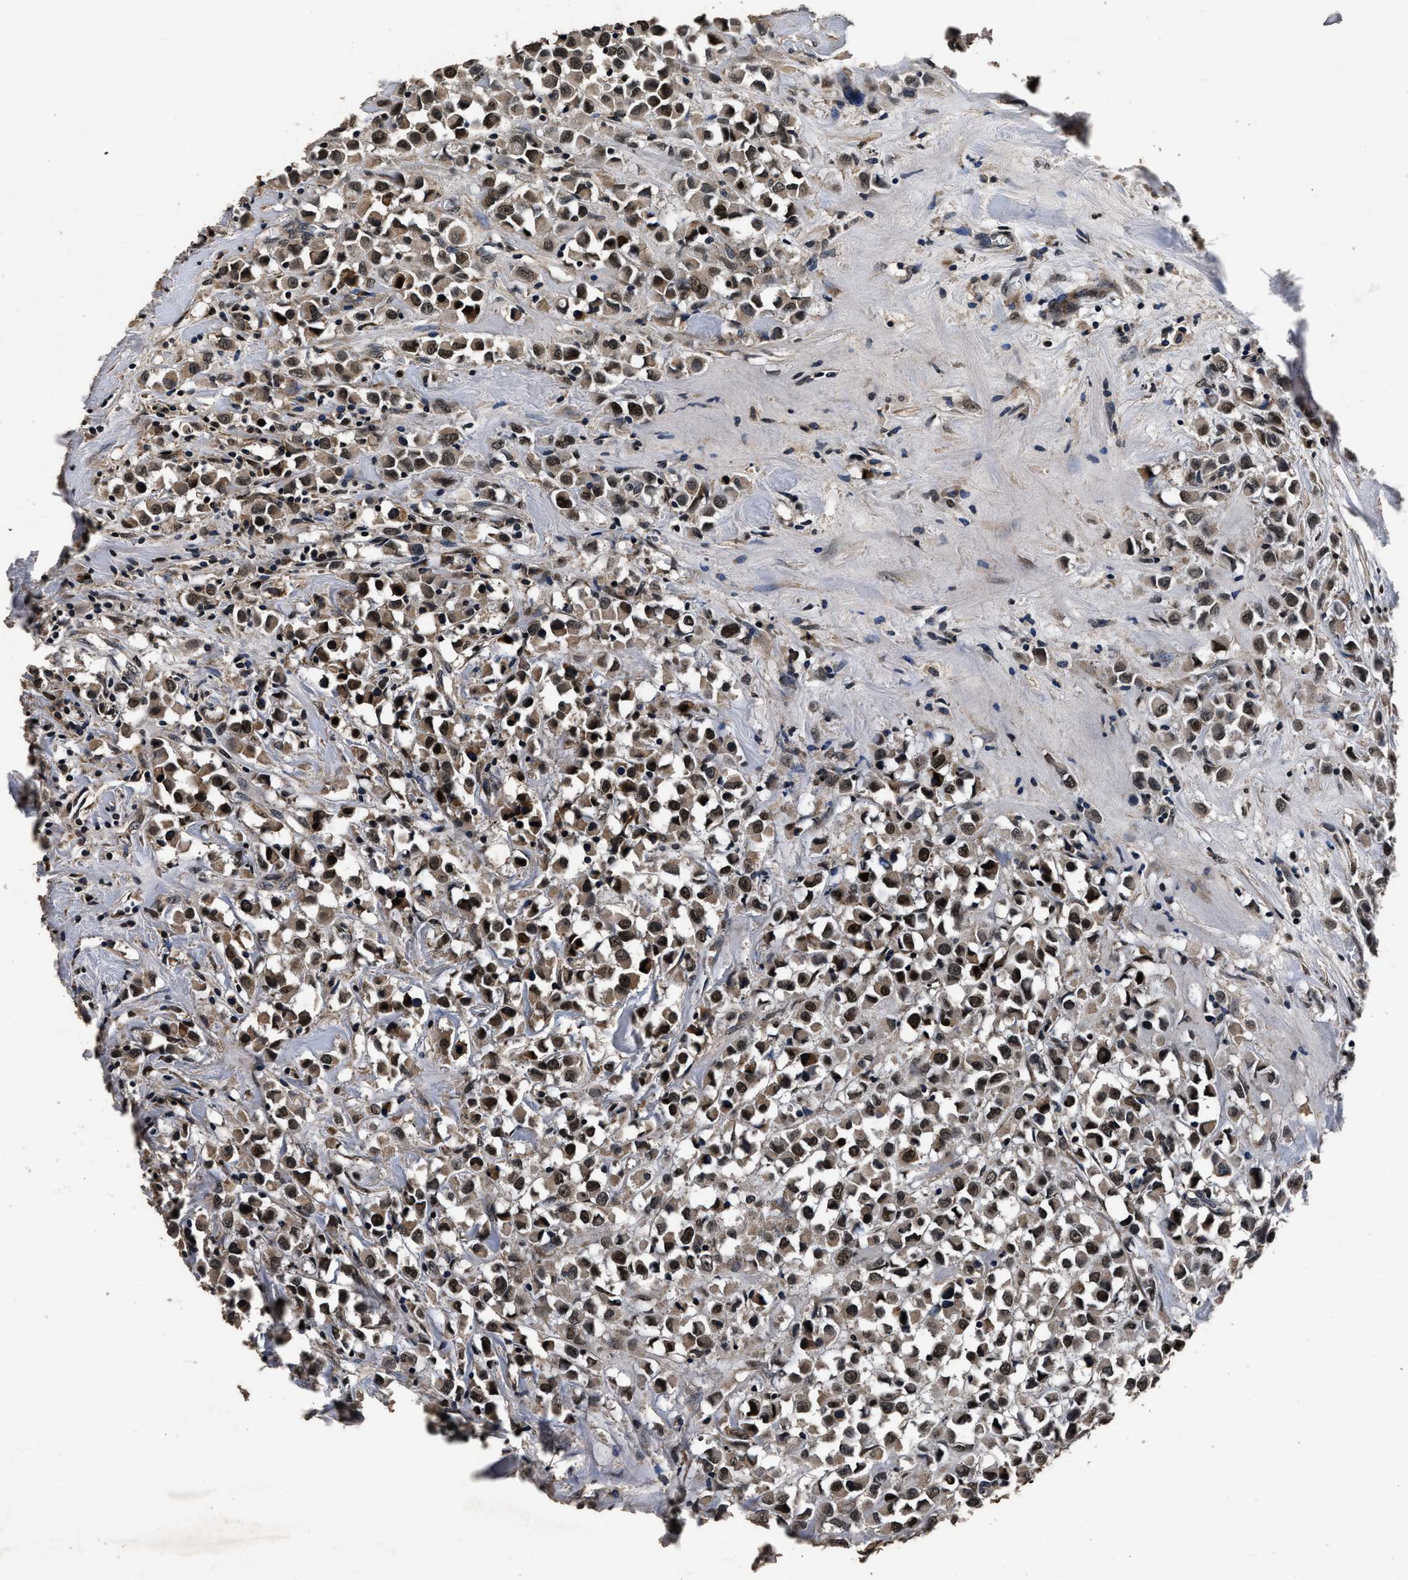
{"staining": {"intensity": "strong", "quantity": ">75%", "location": "nuclear"}, "tissue": "breast cancer", "cell_type": "Tumor cells", "image_type": "cancer", "snomed": [{"axis": "morphology", "description": "Duct carcinoma"}, {"axis": "topography", "description": "Breast"}], "caption": "Immunohistochemistry (DAB) staining of human breast intraductal carcinoma shows strong nuclear protein staining in approximately >75% of tumor cells.", "gene": "CSTF1", "patient": {"sex": "female", "age": 61}}